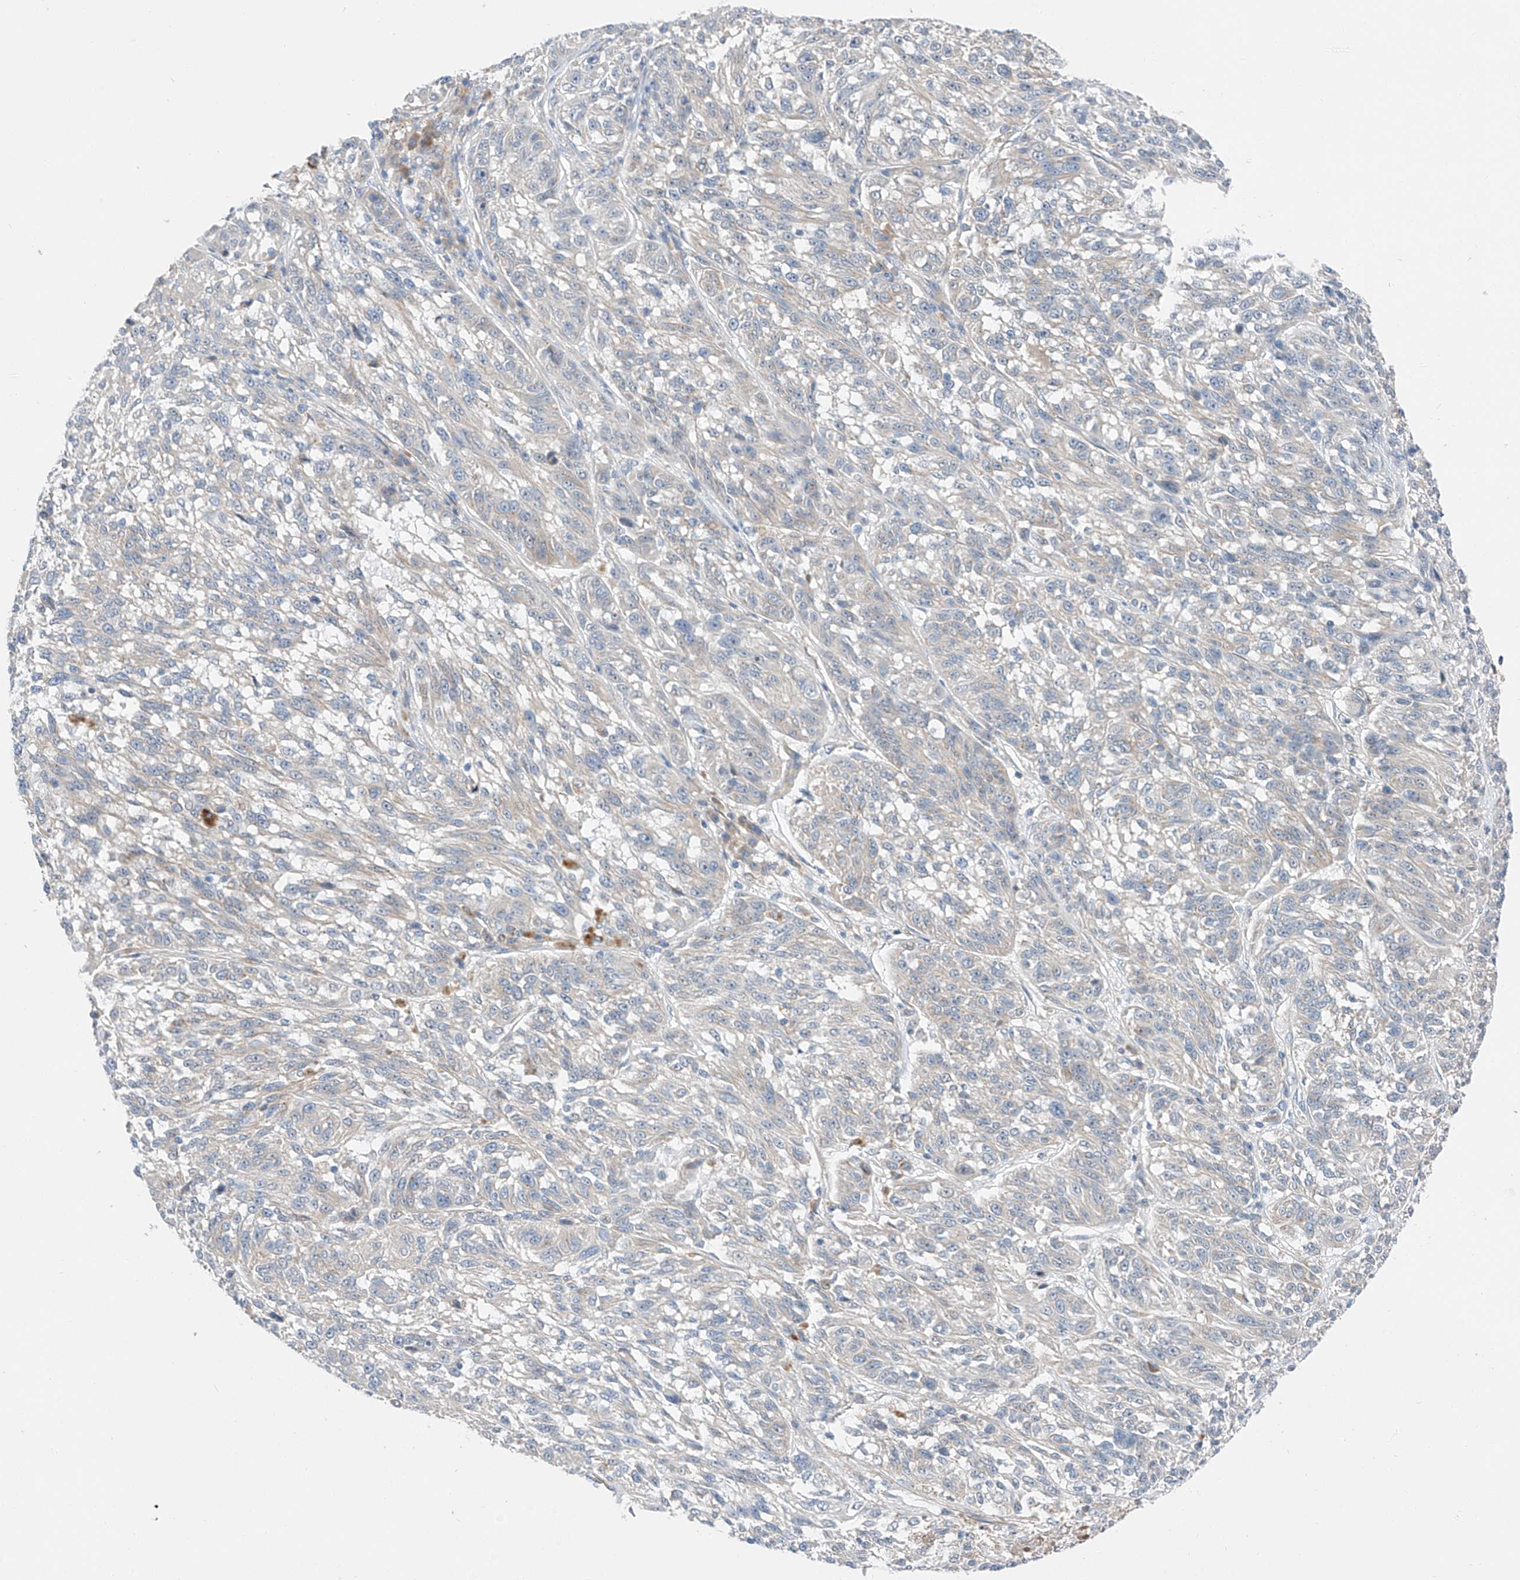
{"staining": {"intensity": "negative", "quantity": "none", "location": "none"}, "tissue": "melanoma", "cell_type": "Tumor cells", "image_type": "cancer", "snomed": [{"axis": "morphology", "description": "Malignant melanoma, NOS"}, {"axis": "topography", "description": "Skin"}], "caption": "The IHC image has no significant positivity in tumor cells of melanoma tissue. The staining was performed using DAB (3,3'-diaminobenzidine) to visualize the protein expression in brown, while the nuclei were stained in blue with hematoxylin (Magnification: 20x).", "gene": "RUSC1", "patient": {"sex": "male", "age": 53}}